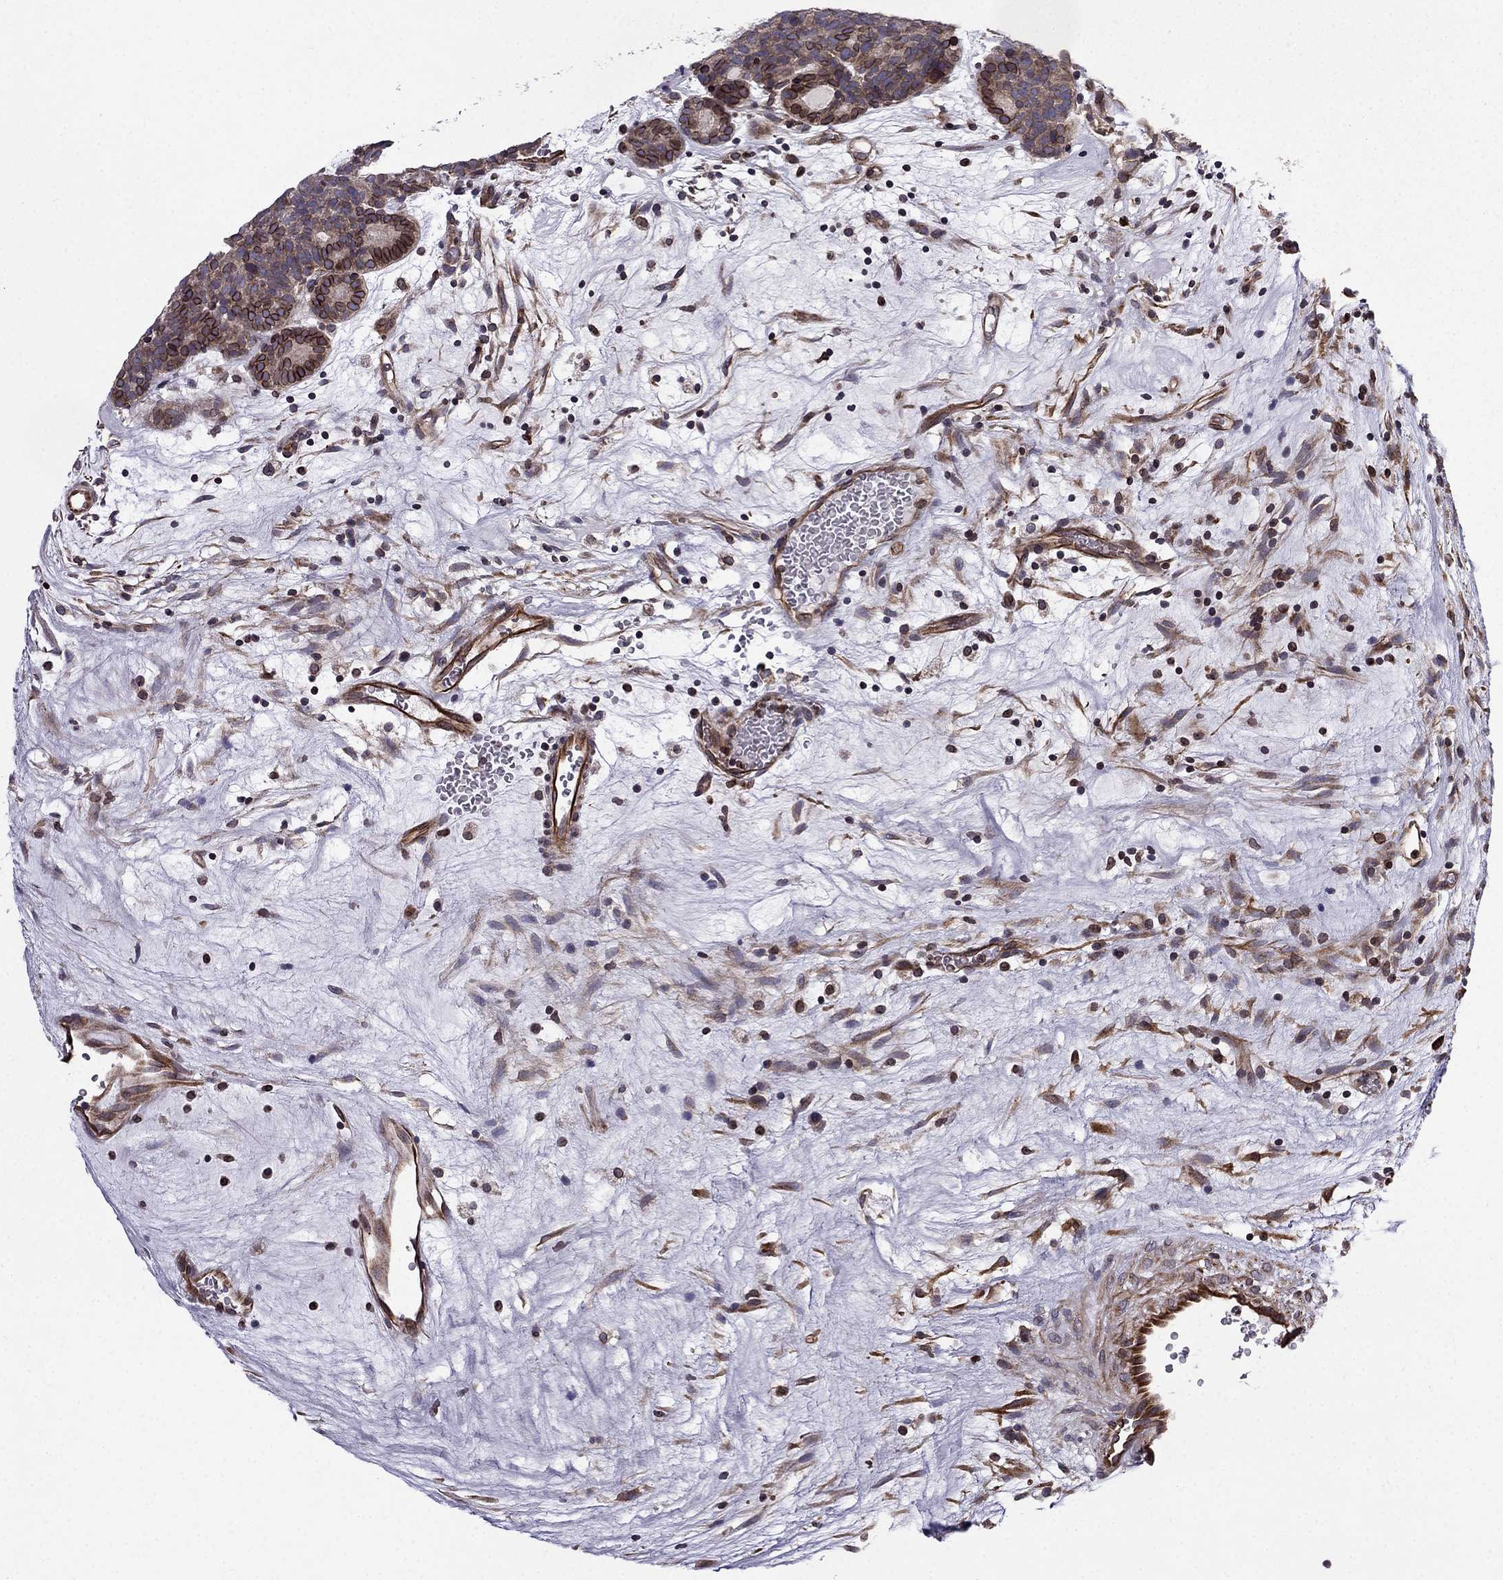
{"staining": {"intensity": "strong", "quantity": "25%-75%", "location": "nuclear"}, "tissue": "head and neck cancer", "cell_type": "Tumor cells", "image_type": "cancer", "snomed": [{"axis": "morphology", "description": "Adenocarcinoma, NOS"}, {"axis": "topography", "description": "Head-Neck"}], "caption": "Head and neck cancer (adenocarcinoma) stained for a protein demonstrates strong nuclear positivity in tumor cells.", "gene": "CDC42BPA", "patient": {"sex": "female", "age": 81}}